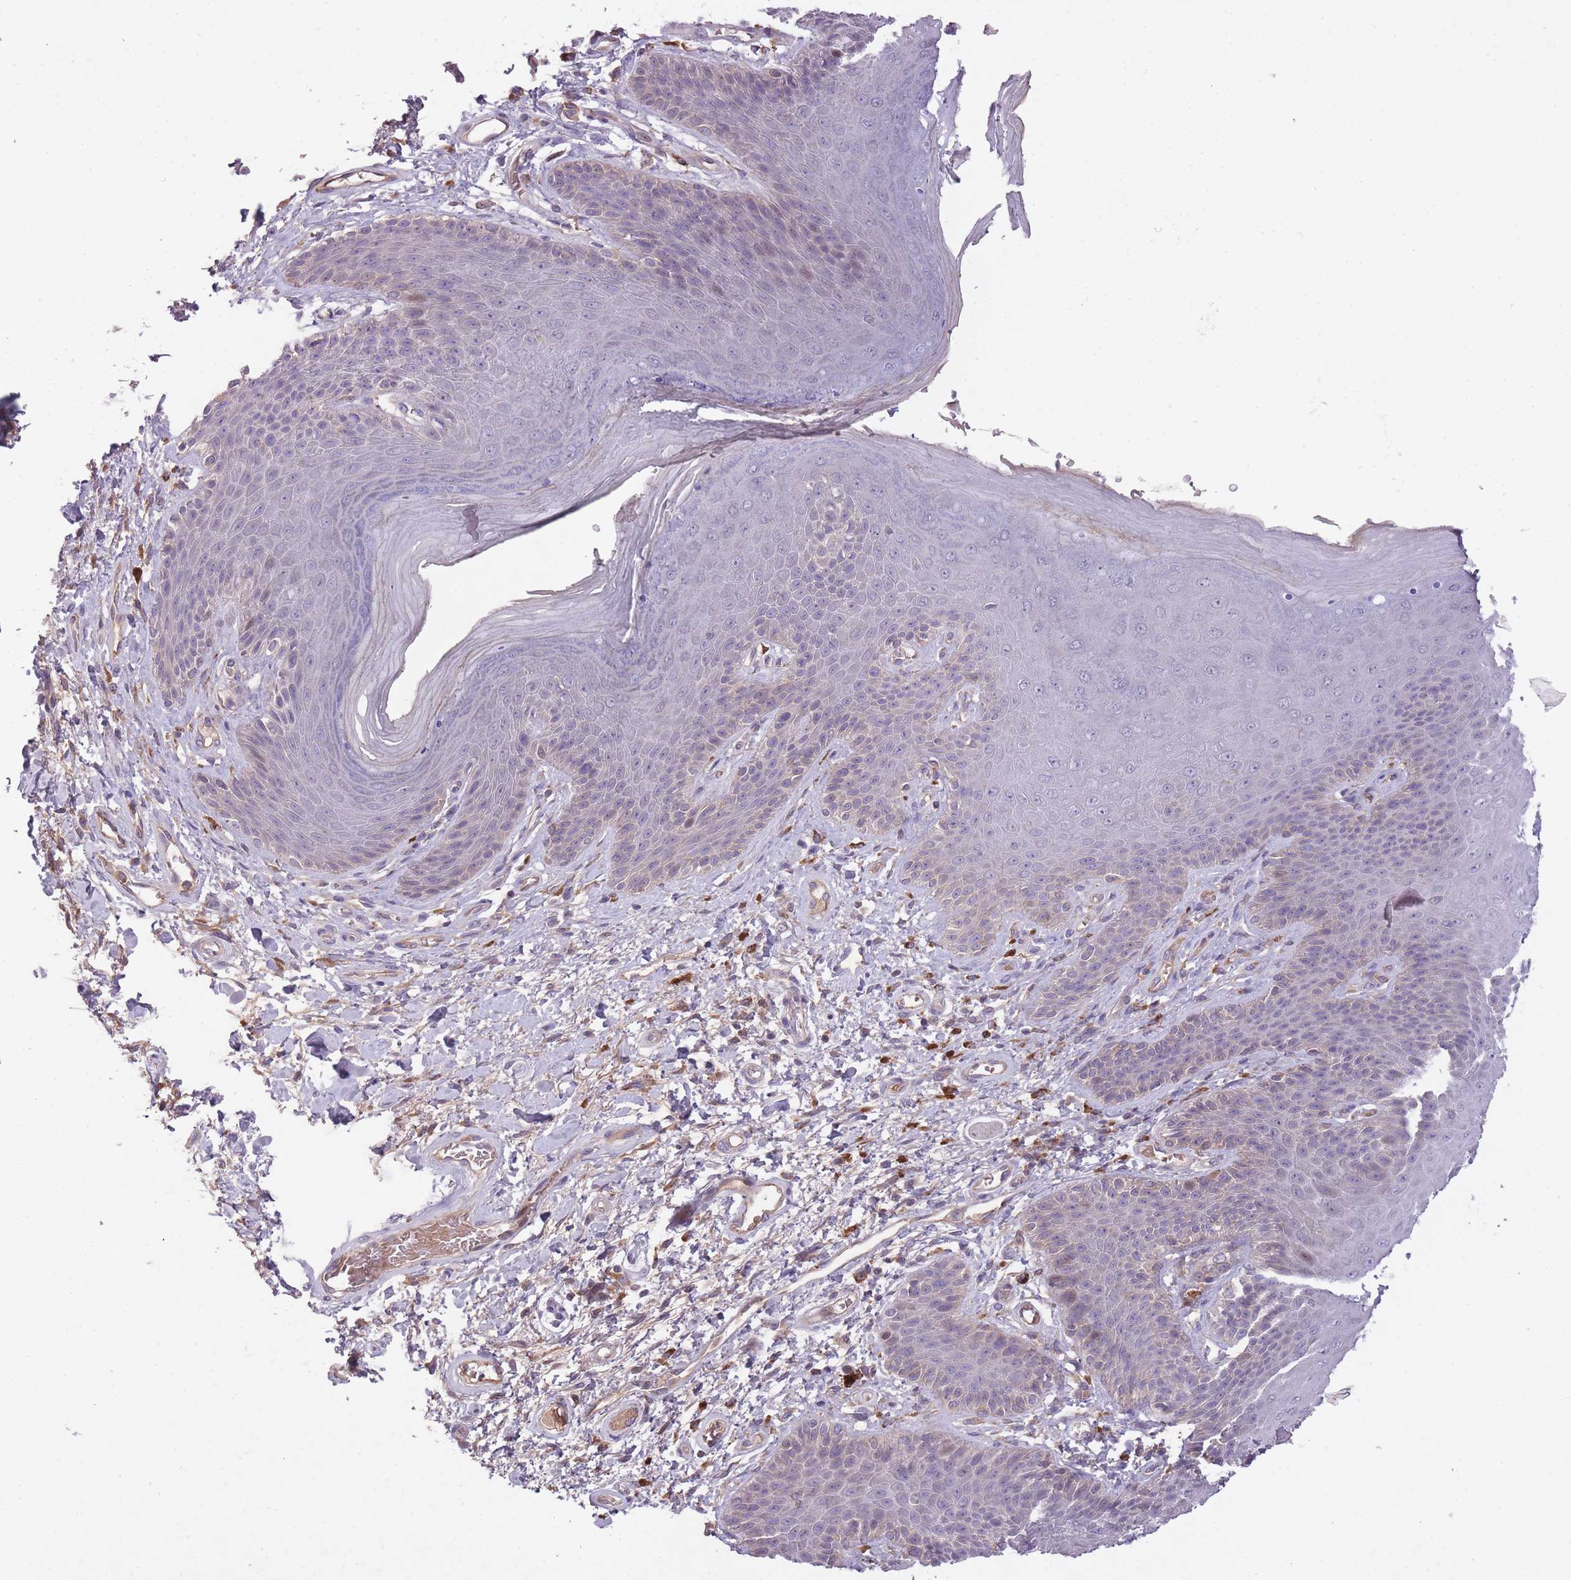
{"staining": {"intensity": "weak", "quantity": "<25%", "location": "cytoplasmic/membranous"}, "tissue": "skin", "cell_type": "Epidermal cells", "image_type": "normal", "snomed": [{"axis": "morphology", "description": "Normal tissue, NOS"}, {"axis": "topography", "description": "Anal"}], "caption": "Immunohistochemical staining of normal human skin displays no significant staining in epidermal cells. The staining is performed using DAB (3,3'-diaminobenzidine) brown chromogen with nuclei counter-stained in using hematoxylin.", "gene": "OR2V1", "patient": {"sex": "female", "age": 89}}